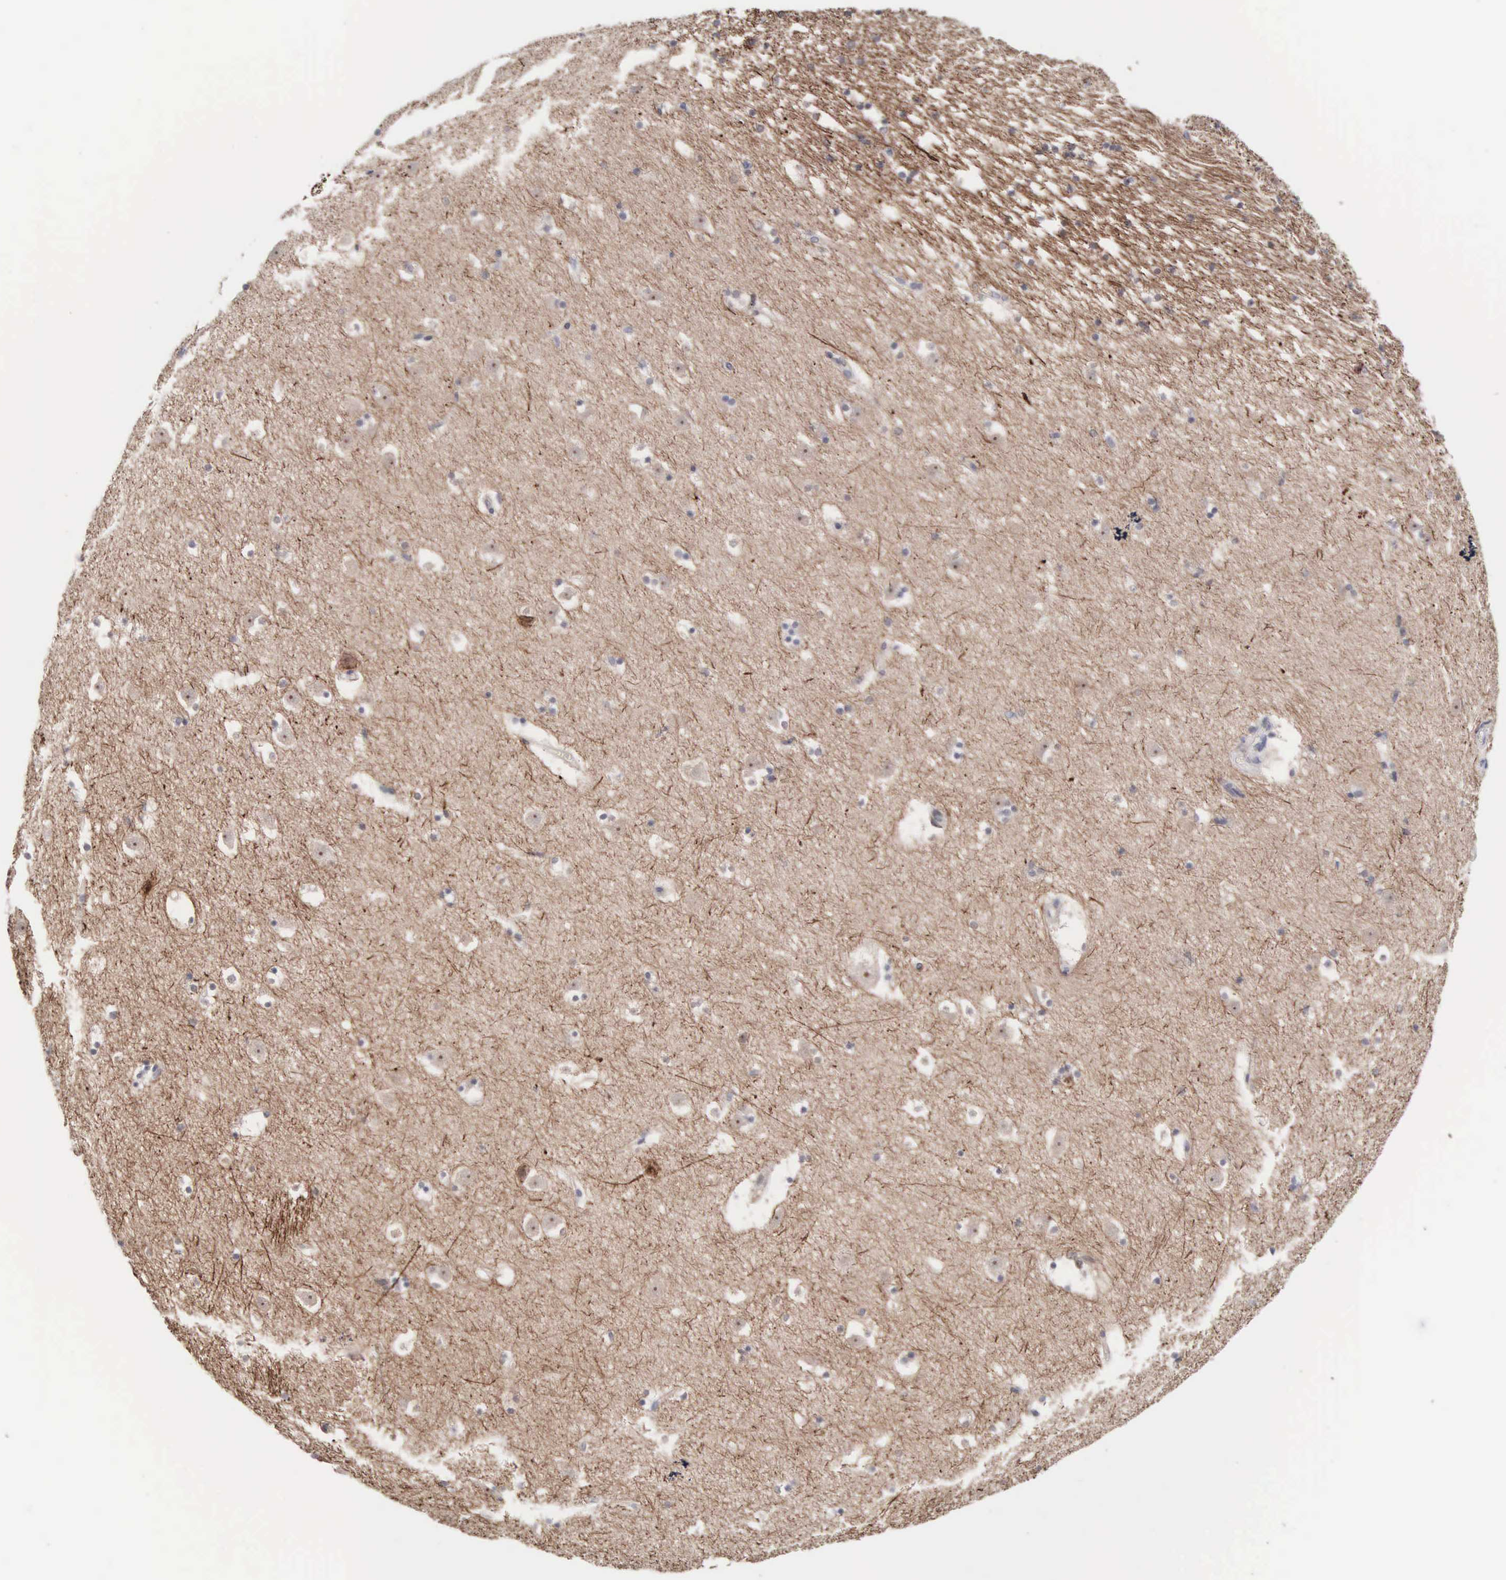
{"staining": {"intensity": "strong", "quantity": ">75%", "location": "cytoplasmic/membranous"}, "tissue": "caudate", "cell_type": "Glial cells", "image_type": "normal", "snomed": [{"axis": "morphology", "description": "Normal tissue, NOS"}, {"axis": "topography", "description": "Lateral ventricle wall"}], "caption": "High-magnification brightfield microscopy of unremarkable caudate stained with DAB (3,3'-diaminobenzidine) (brown) and counterstained with hematoxylin (blue). glial cells exhibit strong cytoplasmic/membranous expression is present in approximately>75% of cells.", "gene": "ACOT4", "patient": {"sex": "male", "age": 45}}